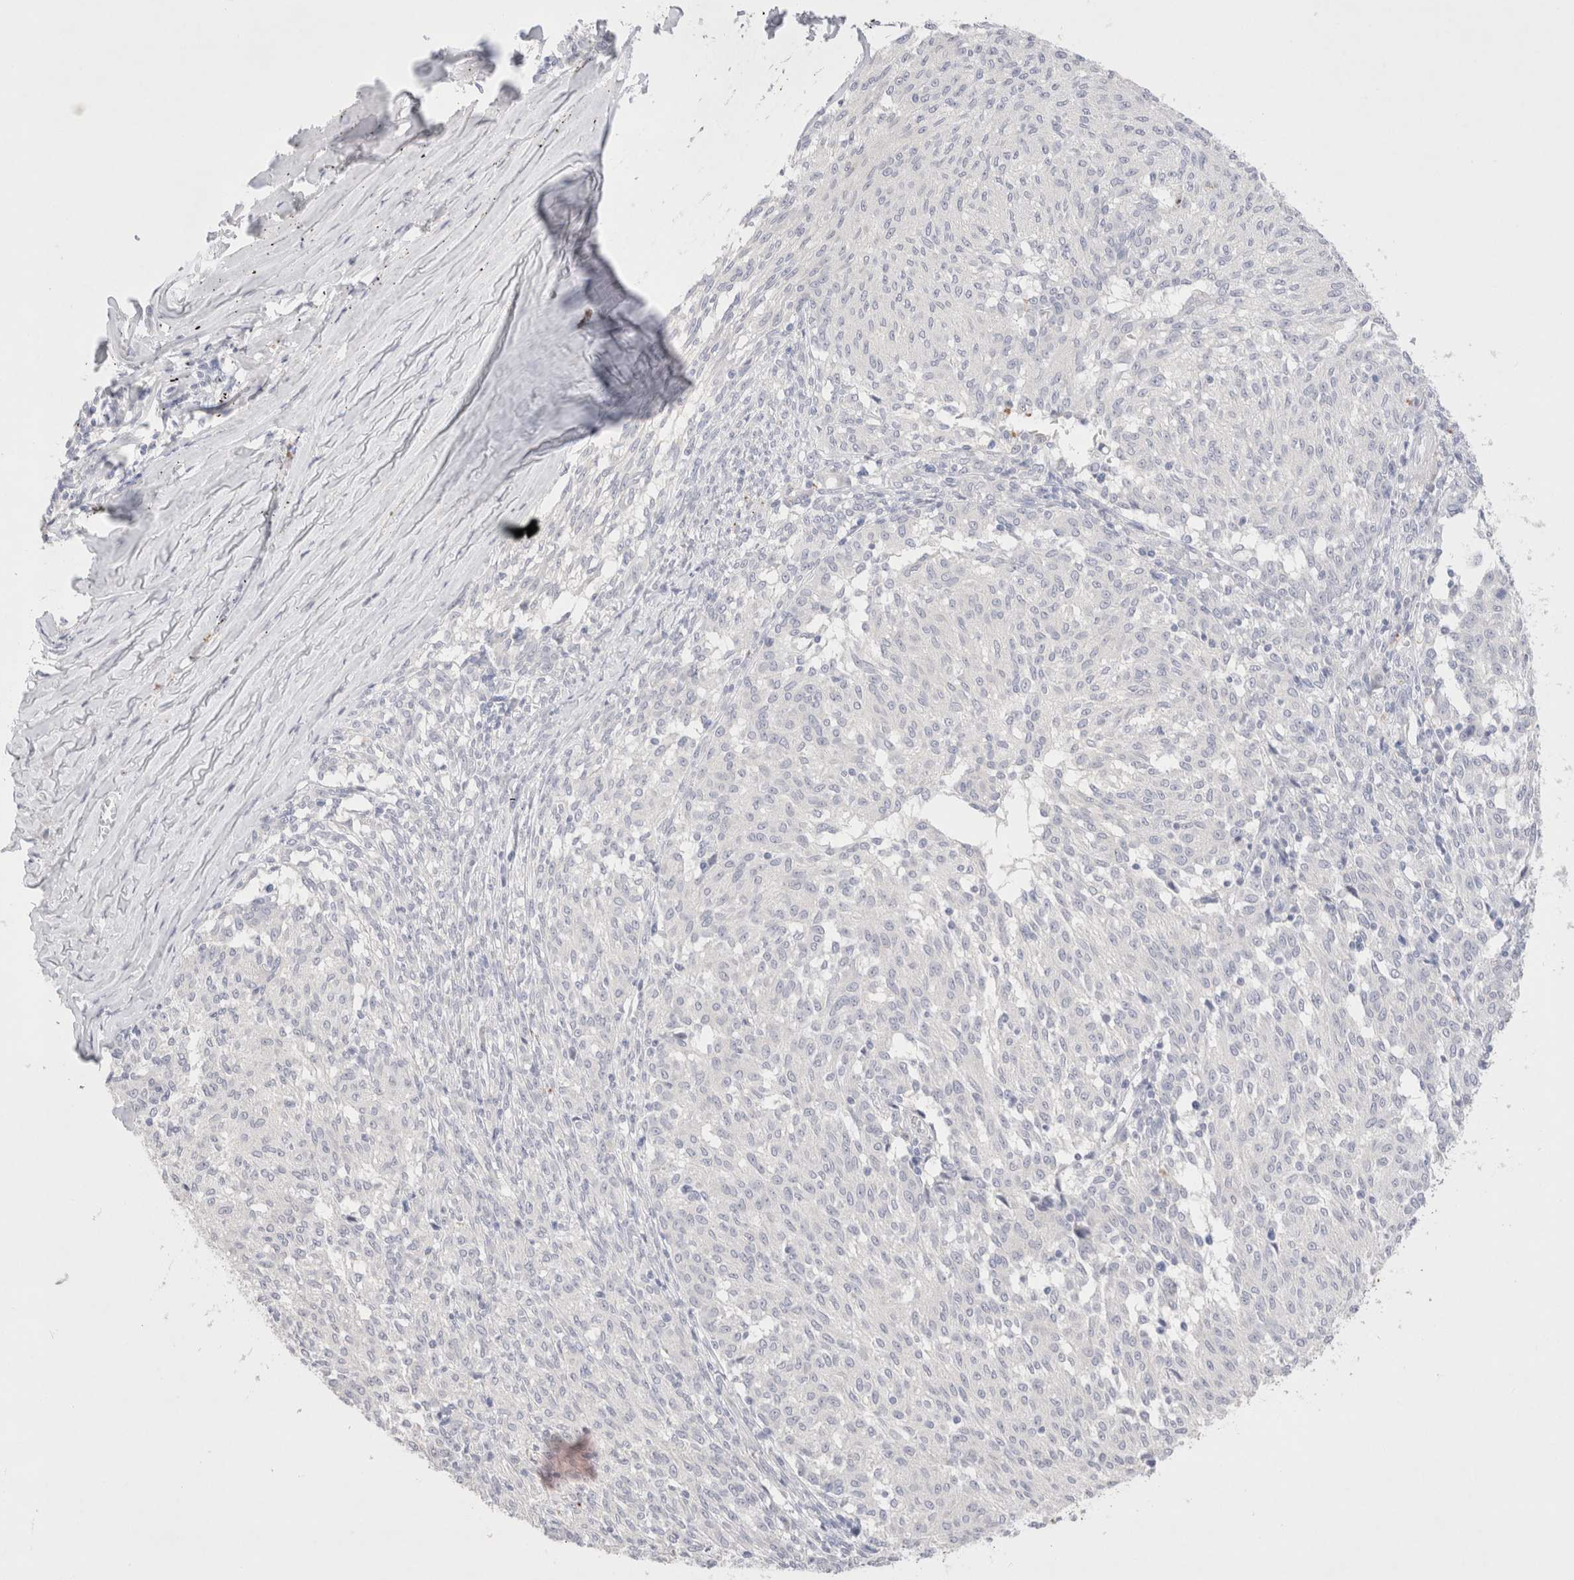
{"staining": {"intensity": "negative", "quantity": "none", "location": "none"}, "tissue": "melanoma", "cell_type": "Tumor cells", "image_type": "cancer", "snomed": [{"axis": "morphology", "description": "Malignant melanoma, NOS"}, {"axis": "topography", "description": "Skin"}], "caption": "Protein analysis of malignant melanoma exhibits no significant positivity in tumor cells.", "gene": "EPCAM", "patient": {"sex": "female", "age": 72}}